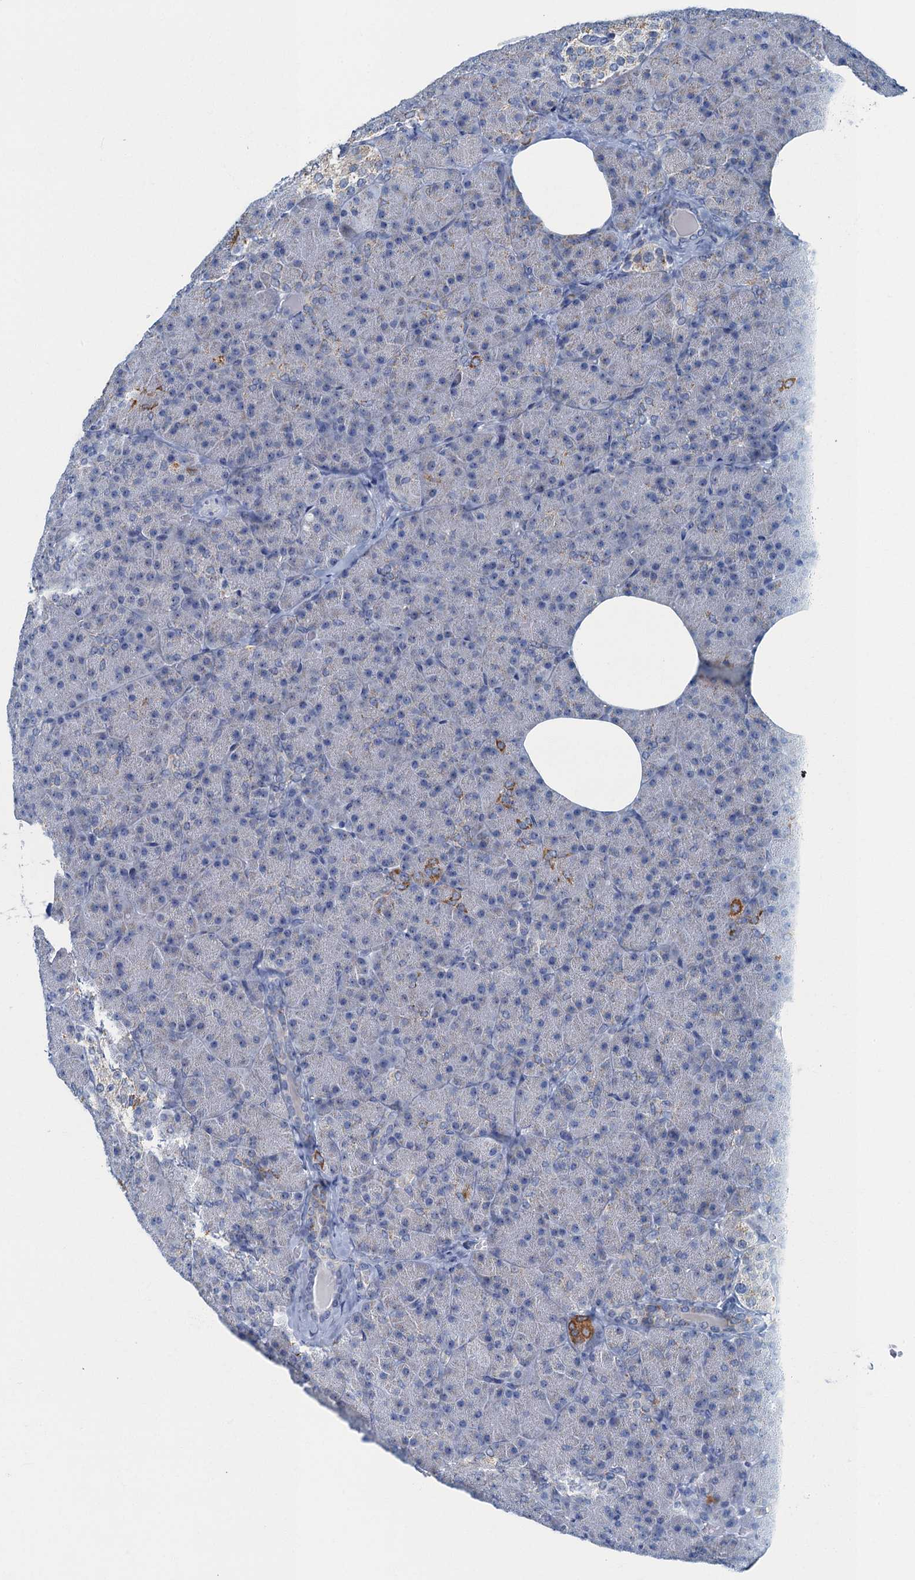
{"staining": {"intensity": "moderate", "quantity": "<25%", "location": "cytoplasmic/membranous"}, "tissue": "pancreas", "cell_type": "Exocrine glandular cells", "image_type": "normal", "snomed": [{"axis": "morphology", "description": "Normal tissue, NOS"}, {"axis": "morphology", "description": "Carcinoid, malignant, NOS"}, {"axis": "topography", "description": "Pancreas"}], "caption": "The photomicrograph displays staining of benign pancreas, revealing moderate cytoplasmic/membranous protein expression (brown color) within exocrine glandular cells.", "gene": "RAD9B", "patient": {"sex": "female", "age": 35}}